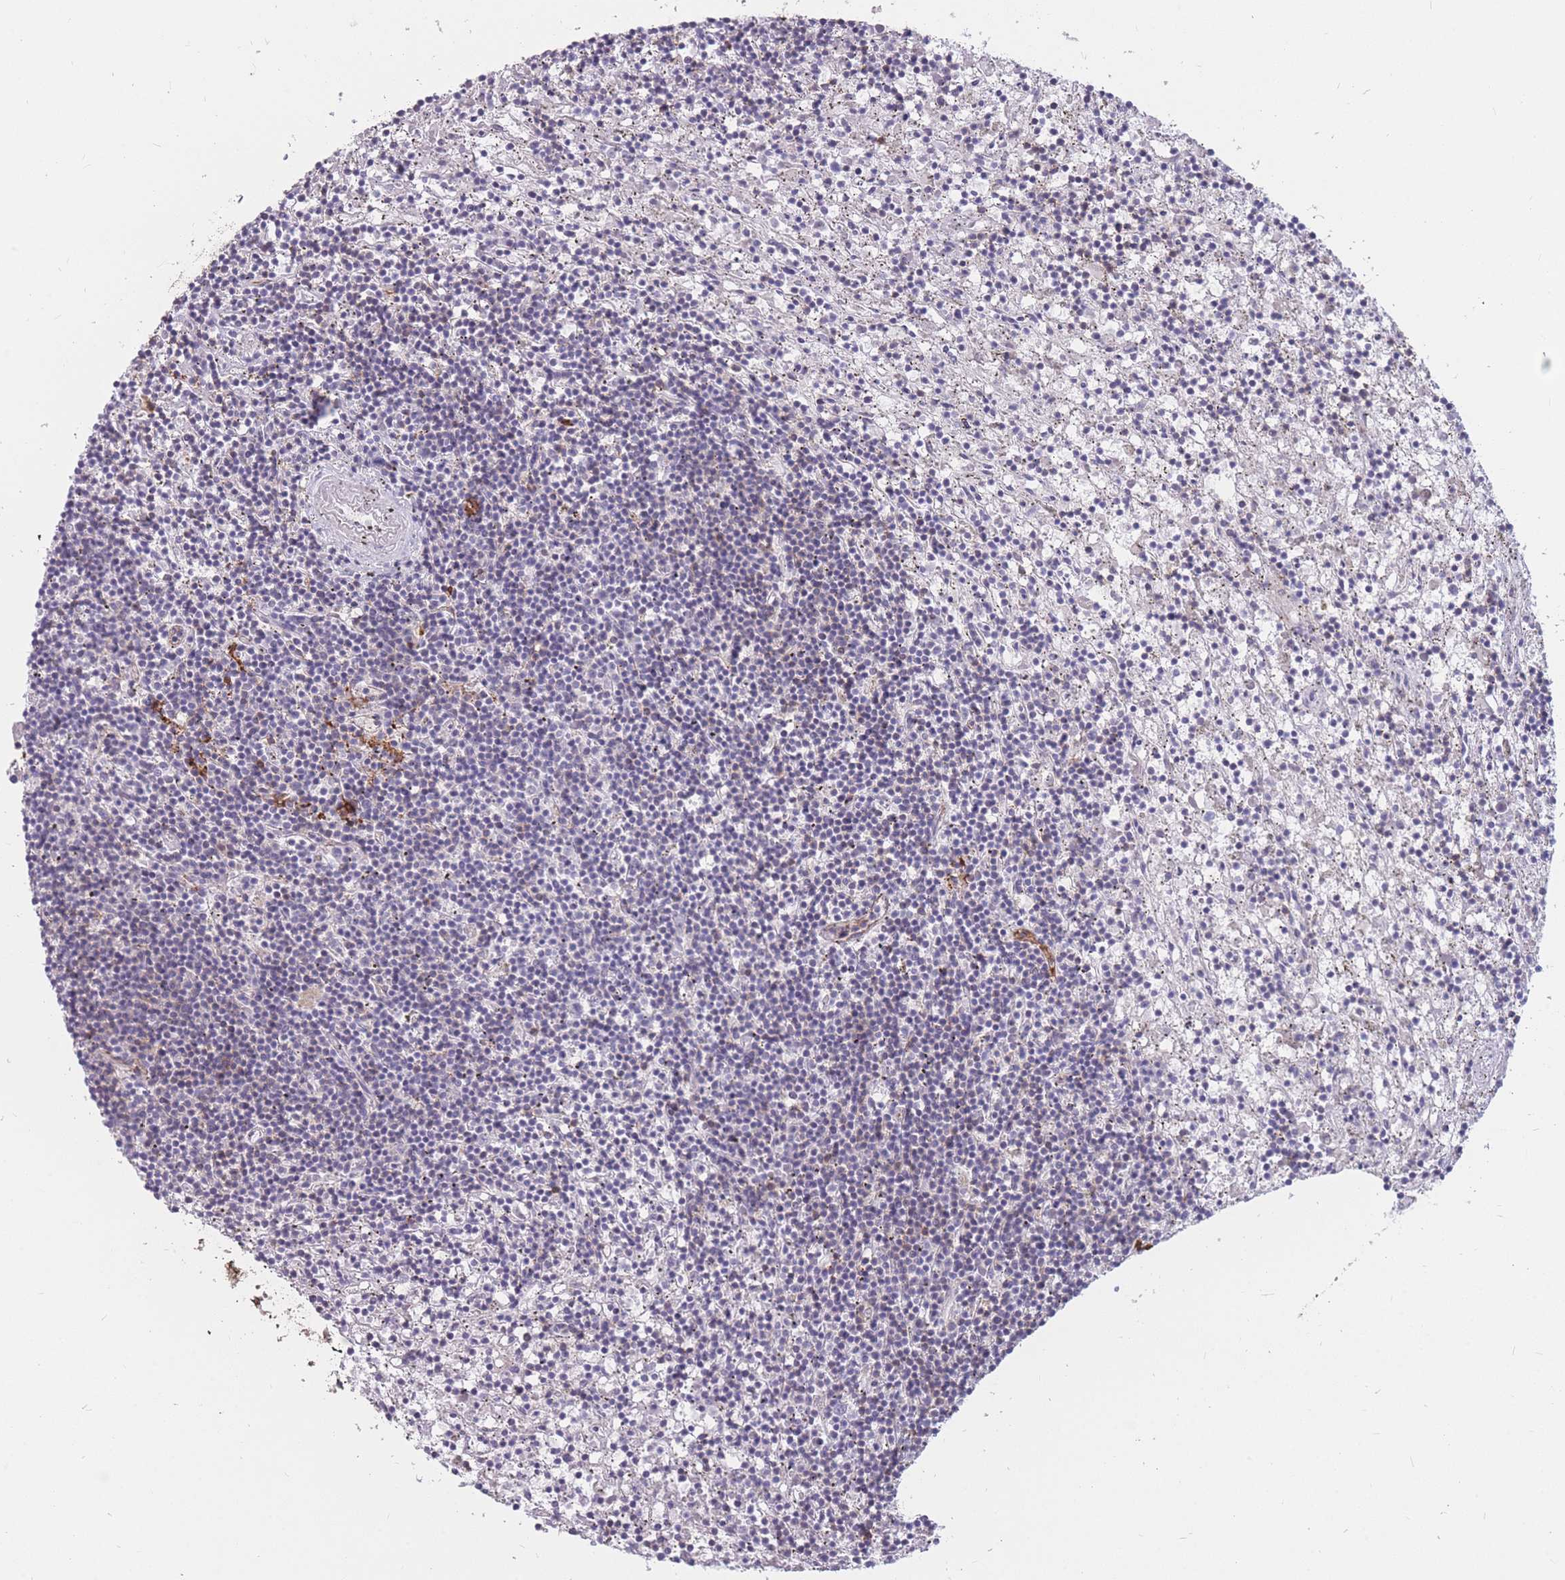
{"staining": {"intensity": "negative", "quantity": "none", "location": "none"}, "tissue": "lymphoma", "cell_type": "Tumor cells", "image_type": "cancer", "snomed": [{"axis": "morphology", "description": "Malignant lymphoma, non-Hodgkin's type, Low grade"}, {"axis": "topography", "description": "Spleen"}], "caption": "High power microscopy image of an immunohistochemistry image of low-grade malignant lymphoma, non-Hodgkin's type, revealing no significant staining in tumor cells. (DAB (3,3'-diaminobenzidine) IHC, high magnification).", "gene": "GNA11", "patient": {"sex": "male", "age": 76}}